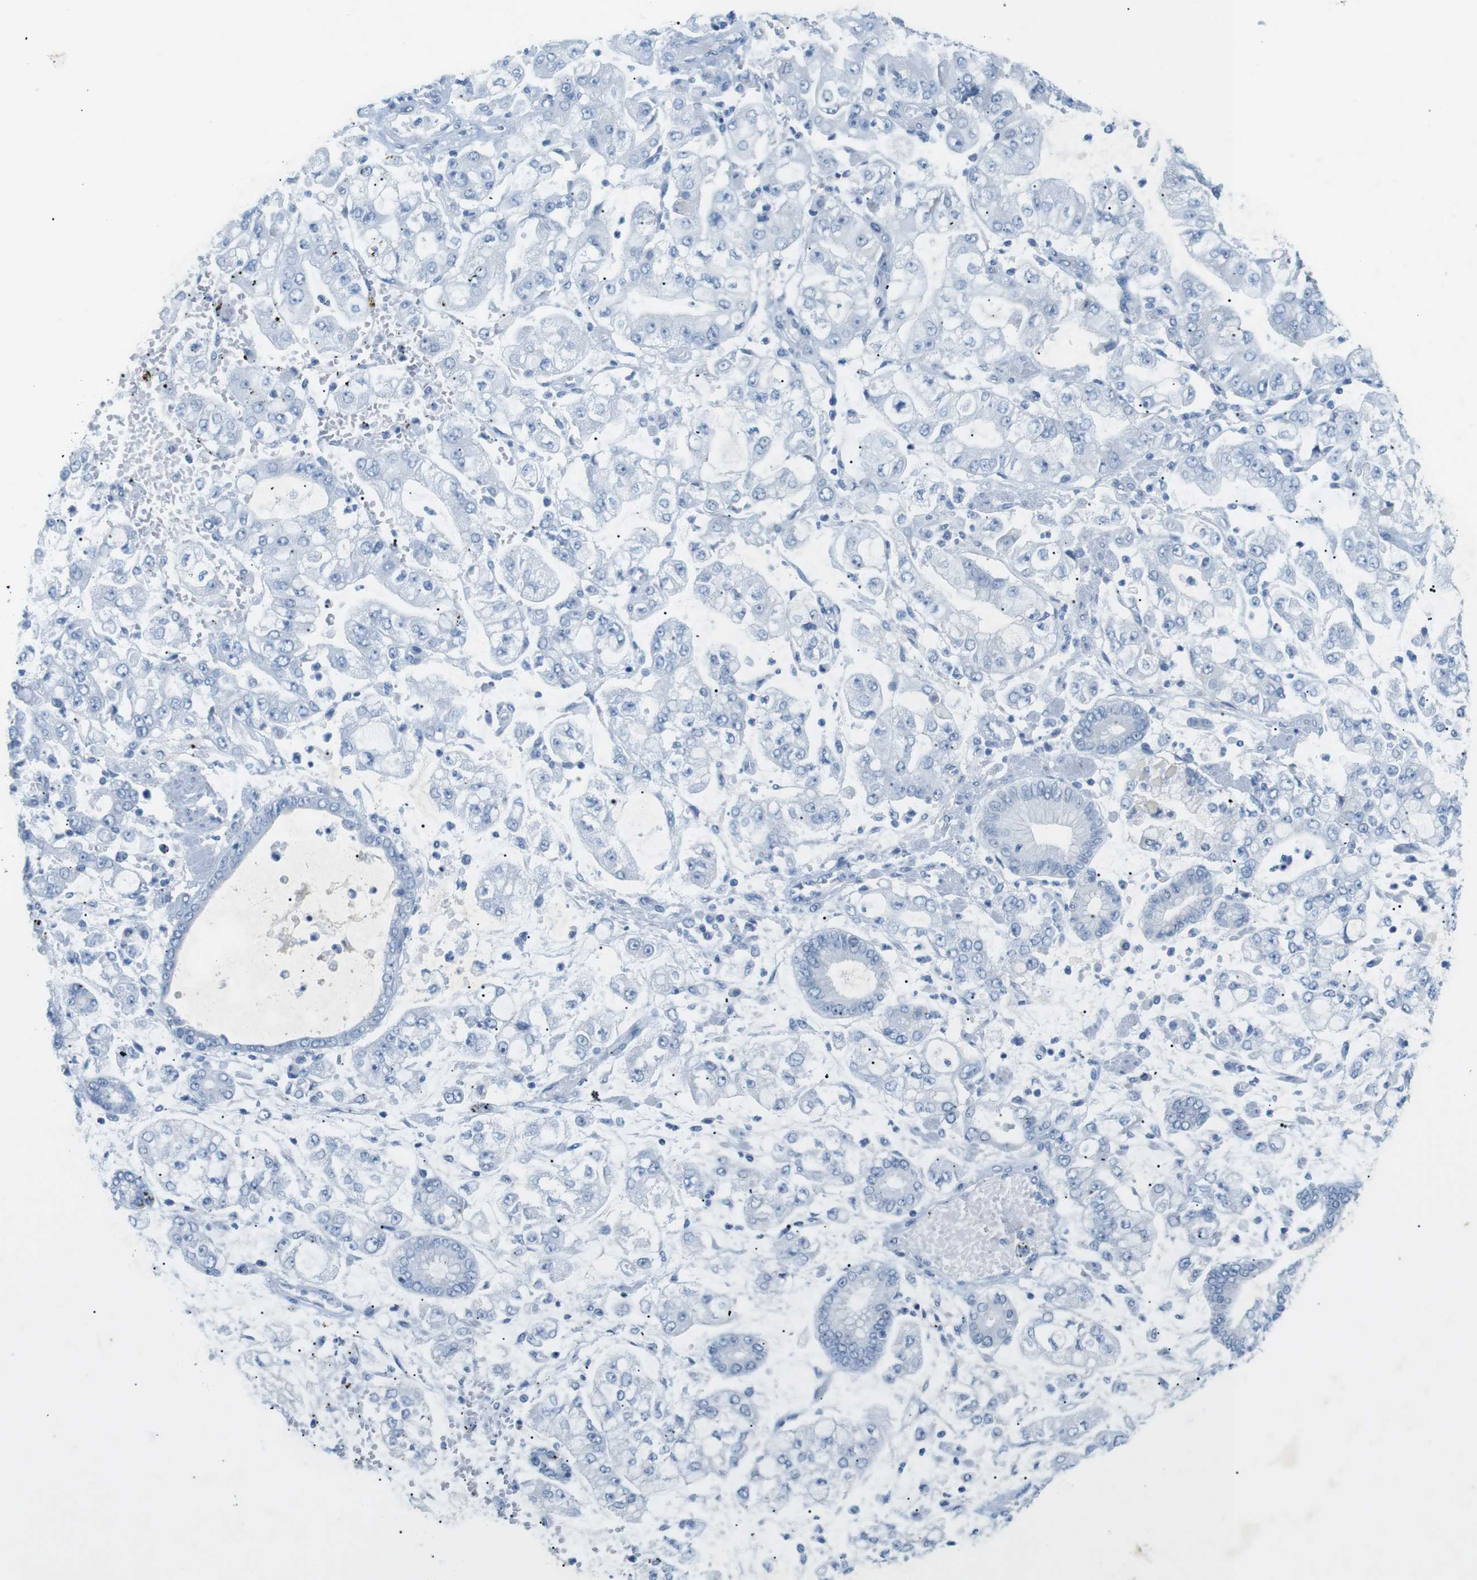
{"staining": {"intensity": "negative", "quantity": "none", "location": "none"}, "tissue": "stomach cancer", "cell_type": "Tumor cells", "image_type": "cancer", "snomed": [{"axis": "morphology", "description": "Adenocarcinoma, NOS"}, {"axis": "topography", "description": "Stomach"}], "caption": "The image demonstrates no staining of tumor cells in stomach cancer (adenocarcinoma).", "gene": "SALL4", "patient": {"sex": "male", "age": 76}}